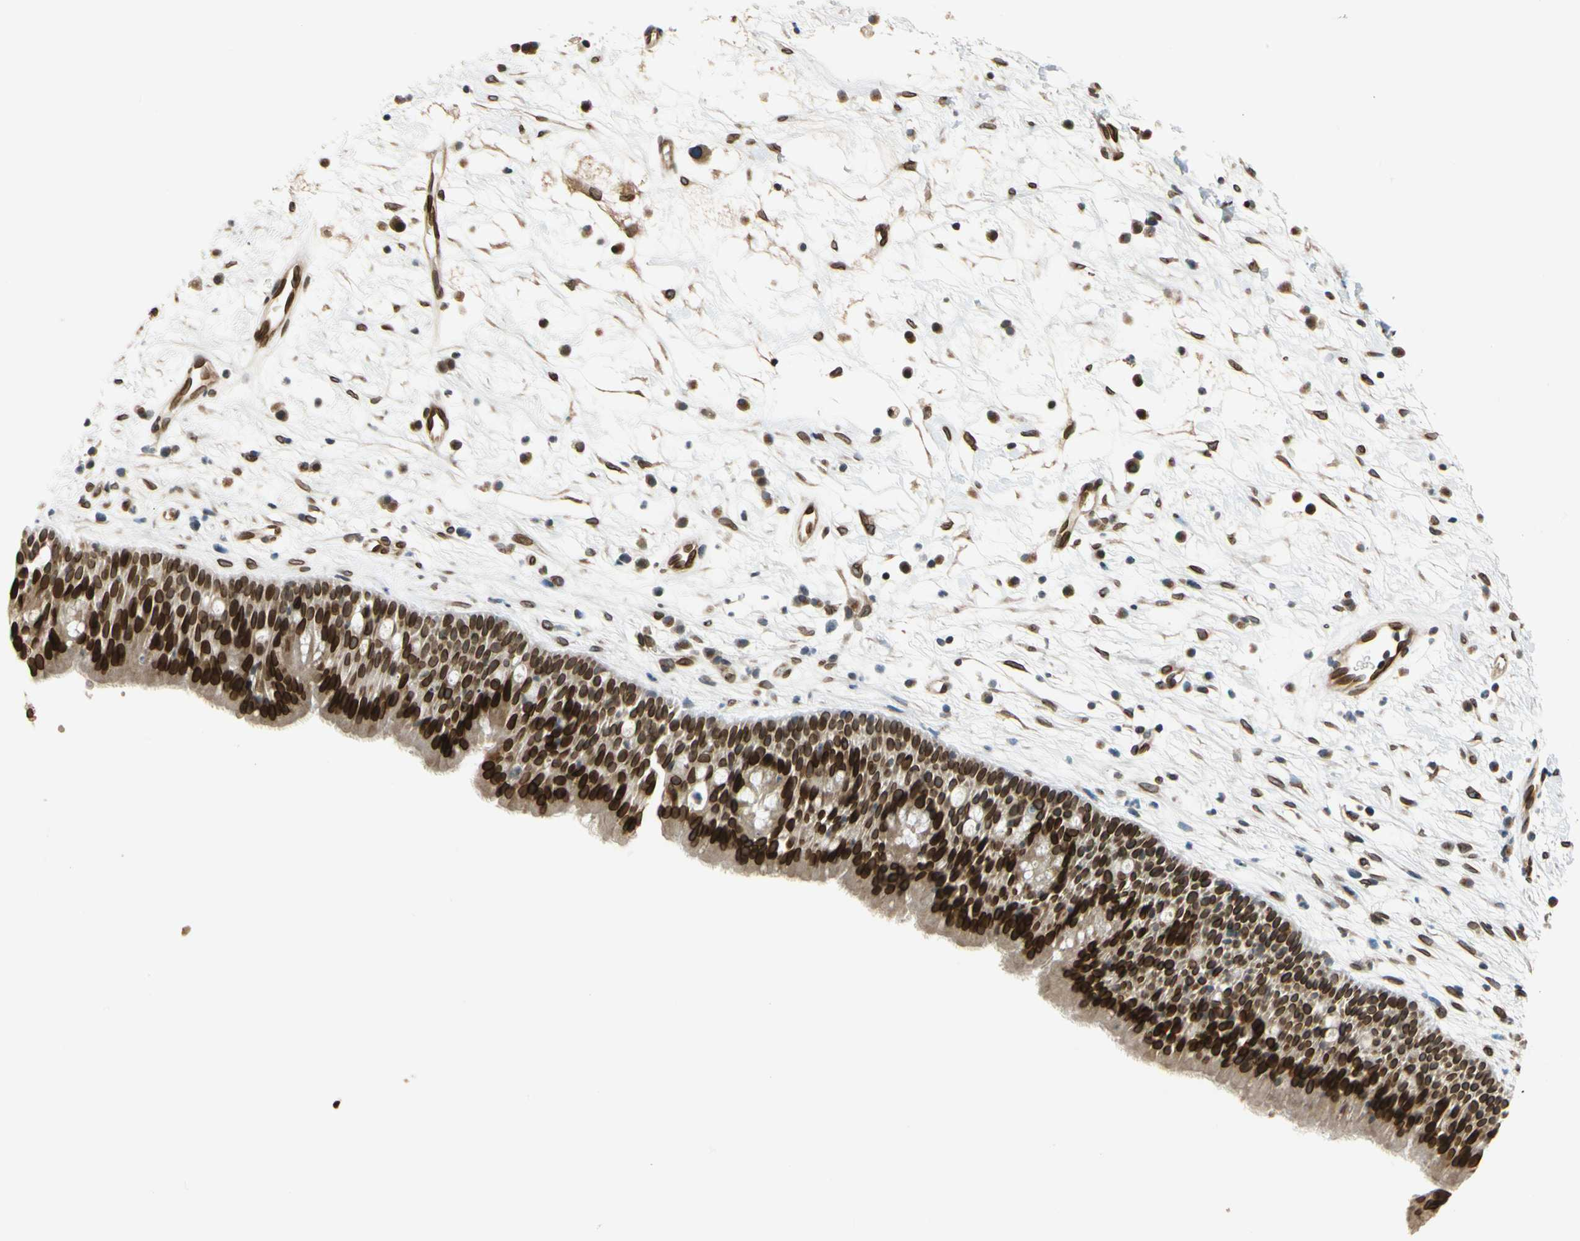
{"staining": {"intensity": "strong", "quantity": ">75%", "location": "cytoplasmic/membranous,nuclear"}, "tissue": "nasopharynx", "cell_type": "Respiratory epithelial cells", "image_type": "normal", "snomed": [{"axis": "morphology", "description": "Normal tissue, NOS"}, {"axis": "topography", "description": "Nasopharynx"}], "caption": "A micrograph of nasopharynx stained for a protein reveals strong cytoplasmic/membranous,nuclear brown staining in respiratory epithelial cells.", "gene": "SUN1", "patient": {"sex": "male", "age": 13}}